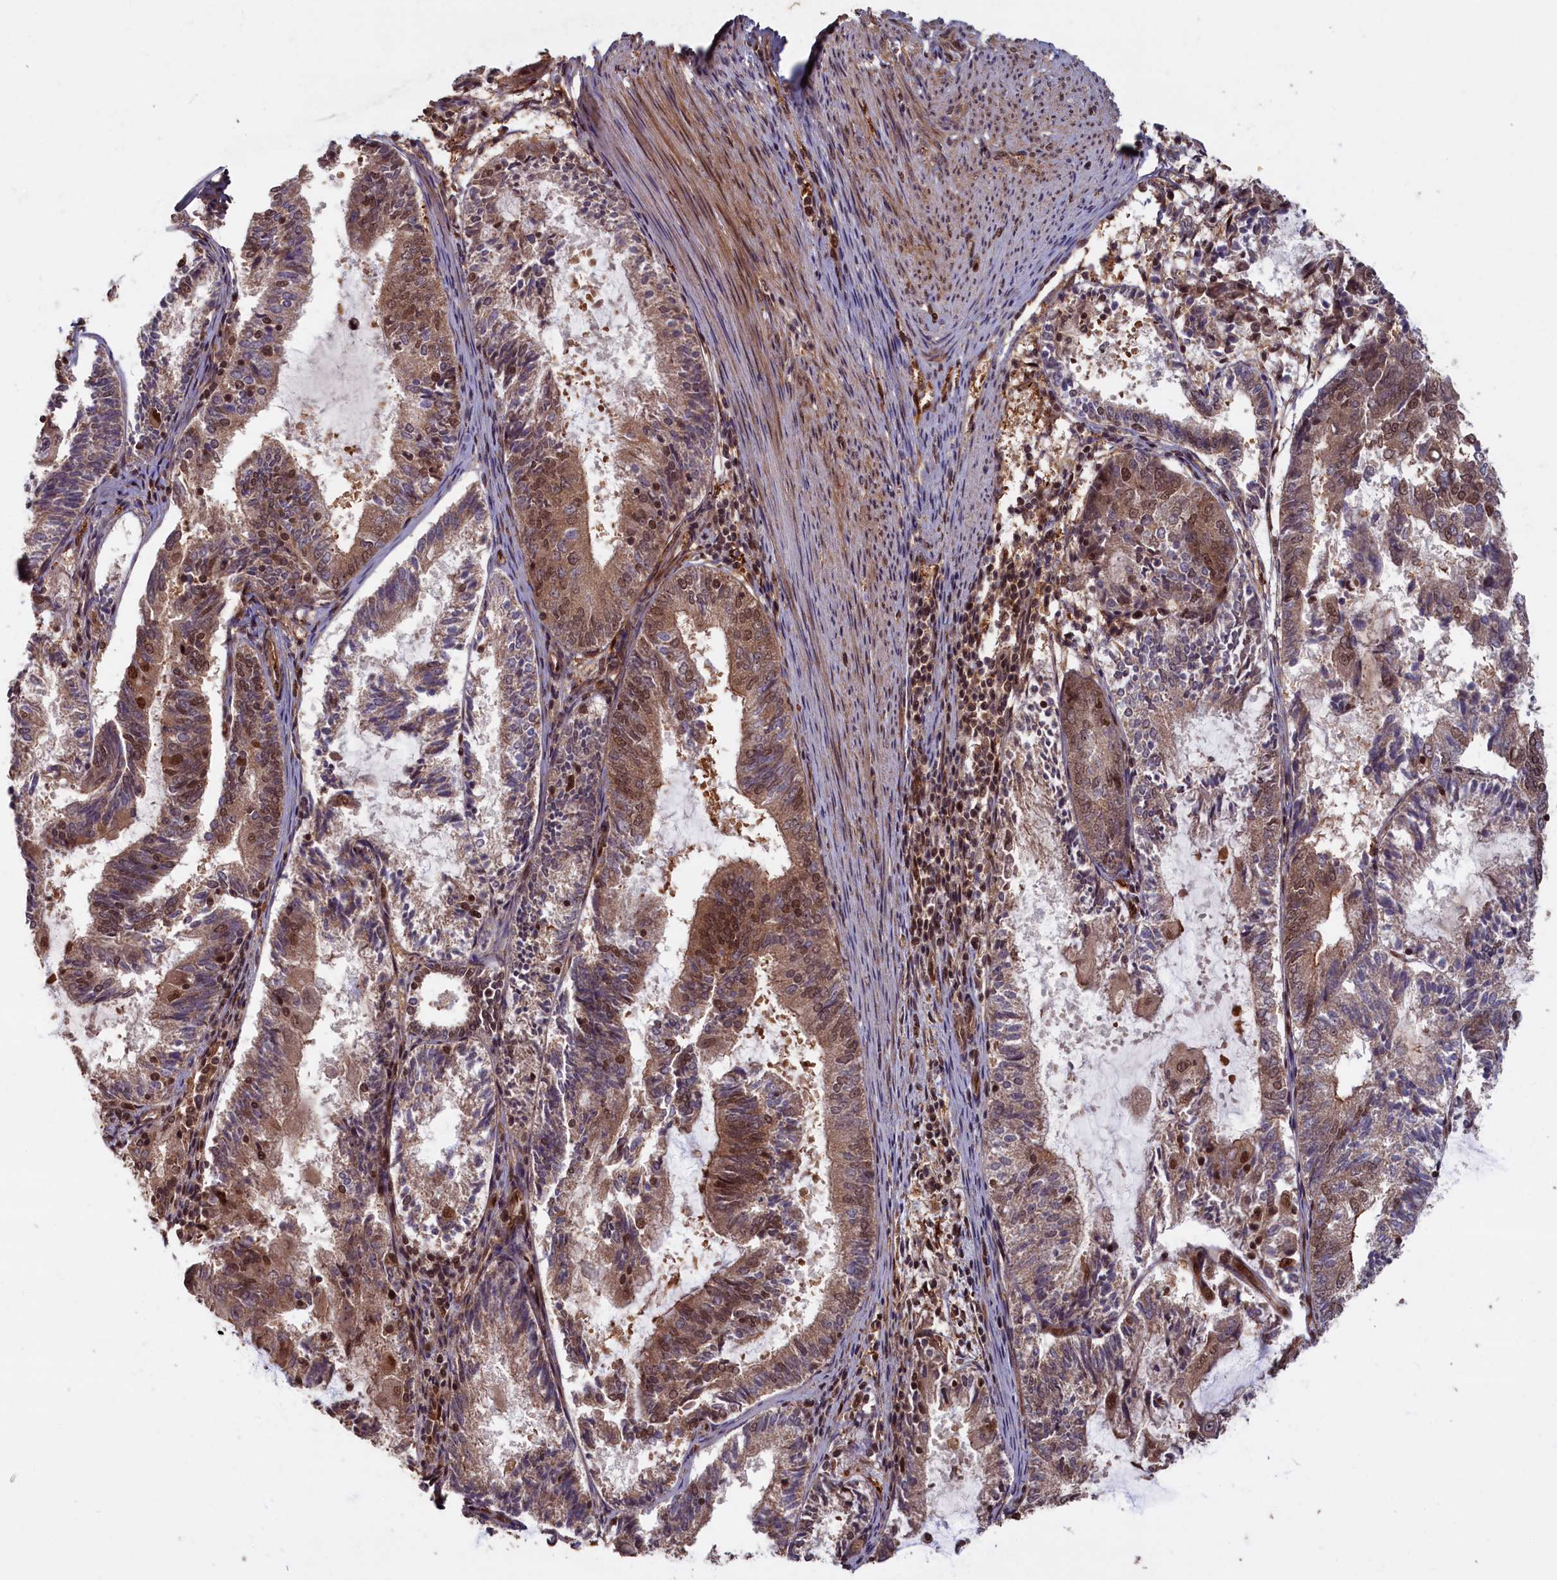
{"staining": {"intensity": "moderate", "quantity": ">75%", "location": "cytoplasmic/membranous,nuclear"}, "tissue": "endometrial cancer", "cell_type": "Tumor cells", "image_type": "cancer", "snomed": [{"axis": "morphology", "description": "Adenocarcinoma, NOS"}, {"axis": "topography", "description": "Endometrium"}], "caption": "Moderate cytoplasmic/membranous and nuclear expression is present in about >75% of tumor cells in endometrial cancer.", "gene": "HIF3A", "patient": {"sex": "female", "age": 81}}